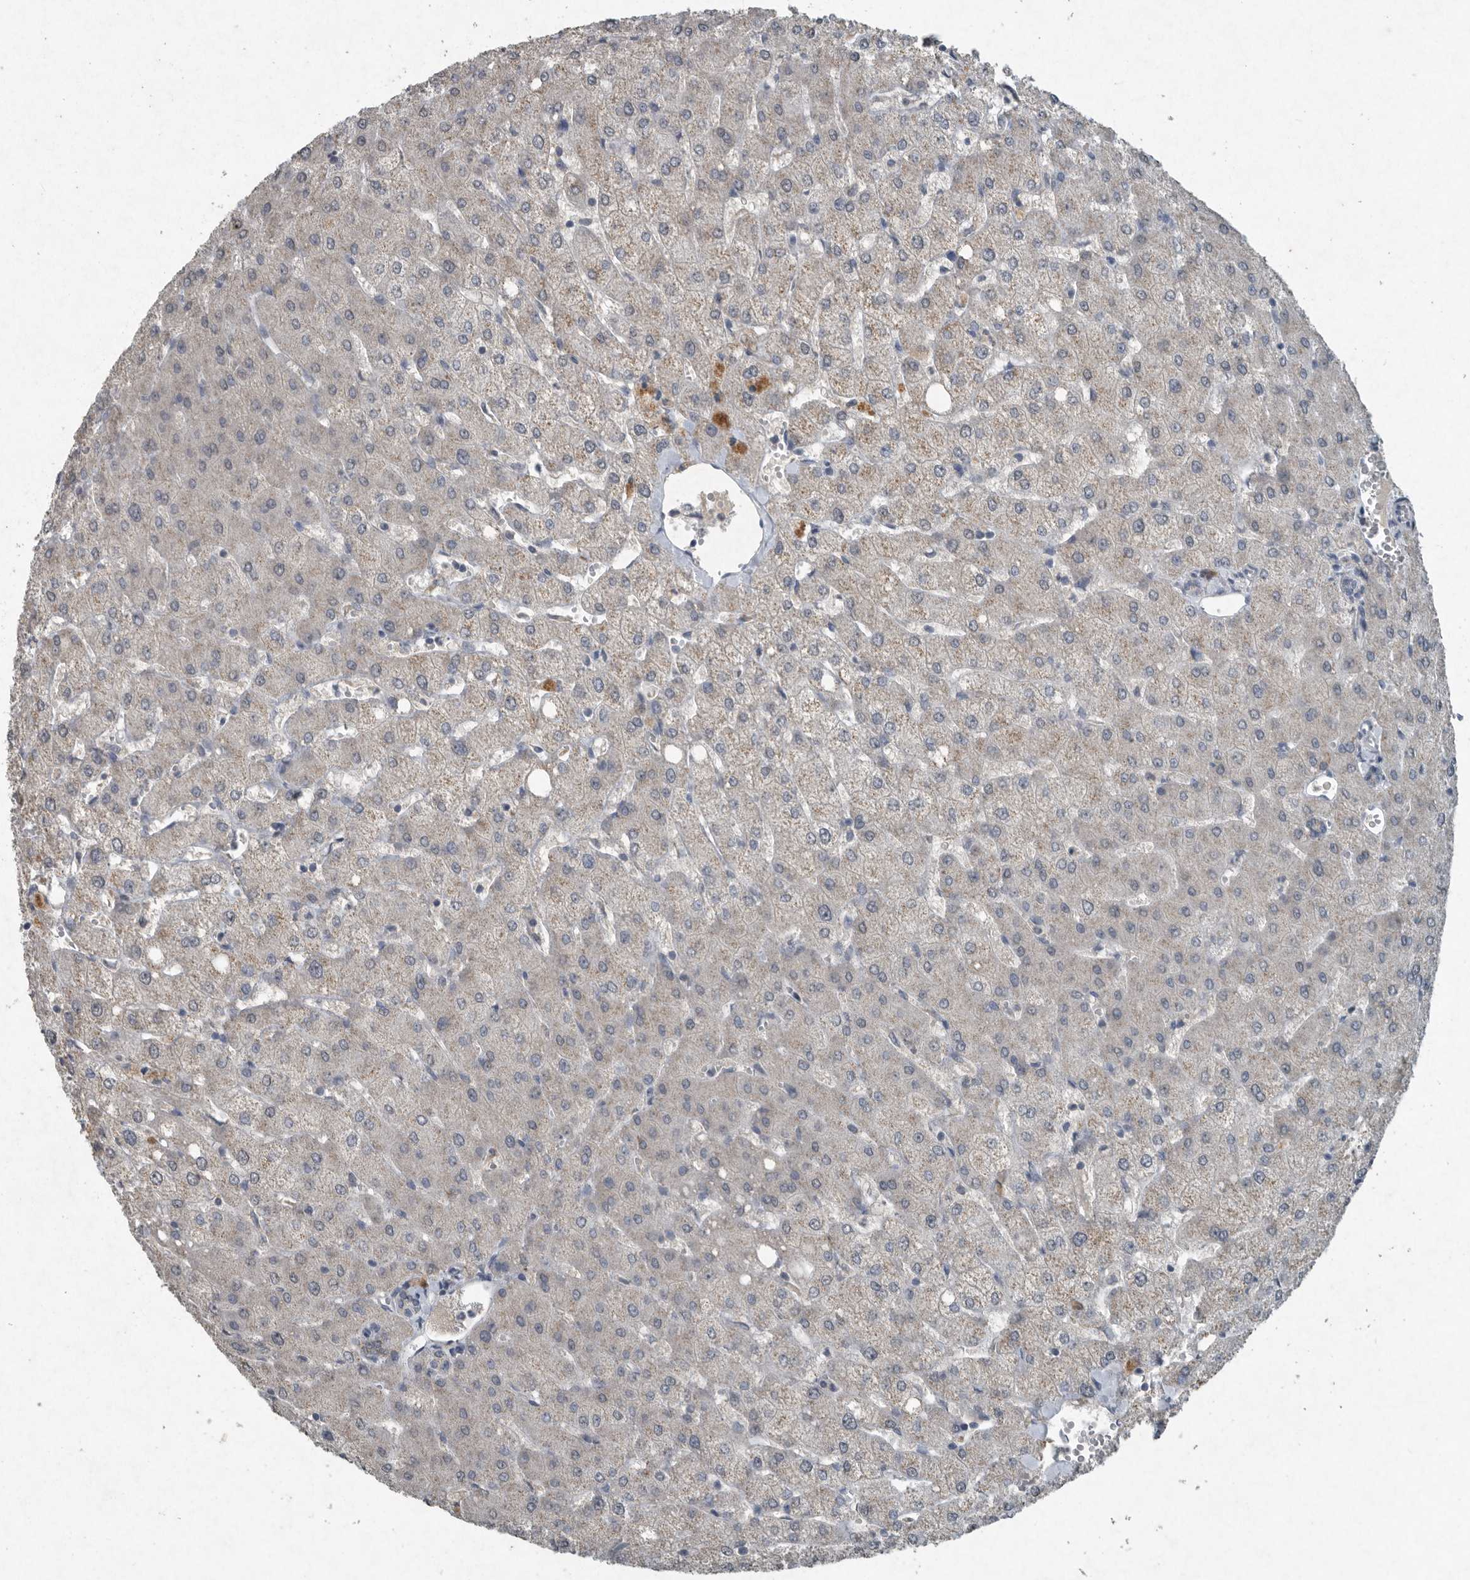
{"staining": {"intensity": "weak", "quantity": "<25%", "location": "cytoplasmic/membranous"}, "tissue": "liver", "cell_type": "Cholangiocytes", "image_type": "normal", "snomed": [{"axis": "morphology", "description": "Normal tissue, NOS"}, {"axis": "topography", "description": "Liver"}], "caption": "A histopathology image of liver stained for a protein reveals no brown staining in cholangiocytes. Brightfield microscopy of immunohistochemistry stained with DAB (3,3'-diaminobenzidine) (brown) and hematoxylin (blue), captured at high magnification.", "gene": "IL20", "patient": {"sex": "female", "age": 54}}